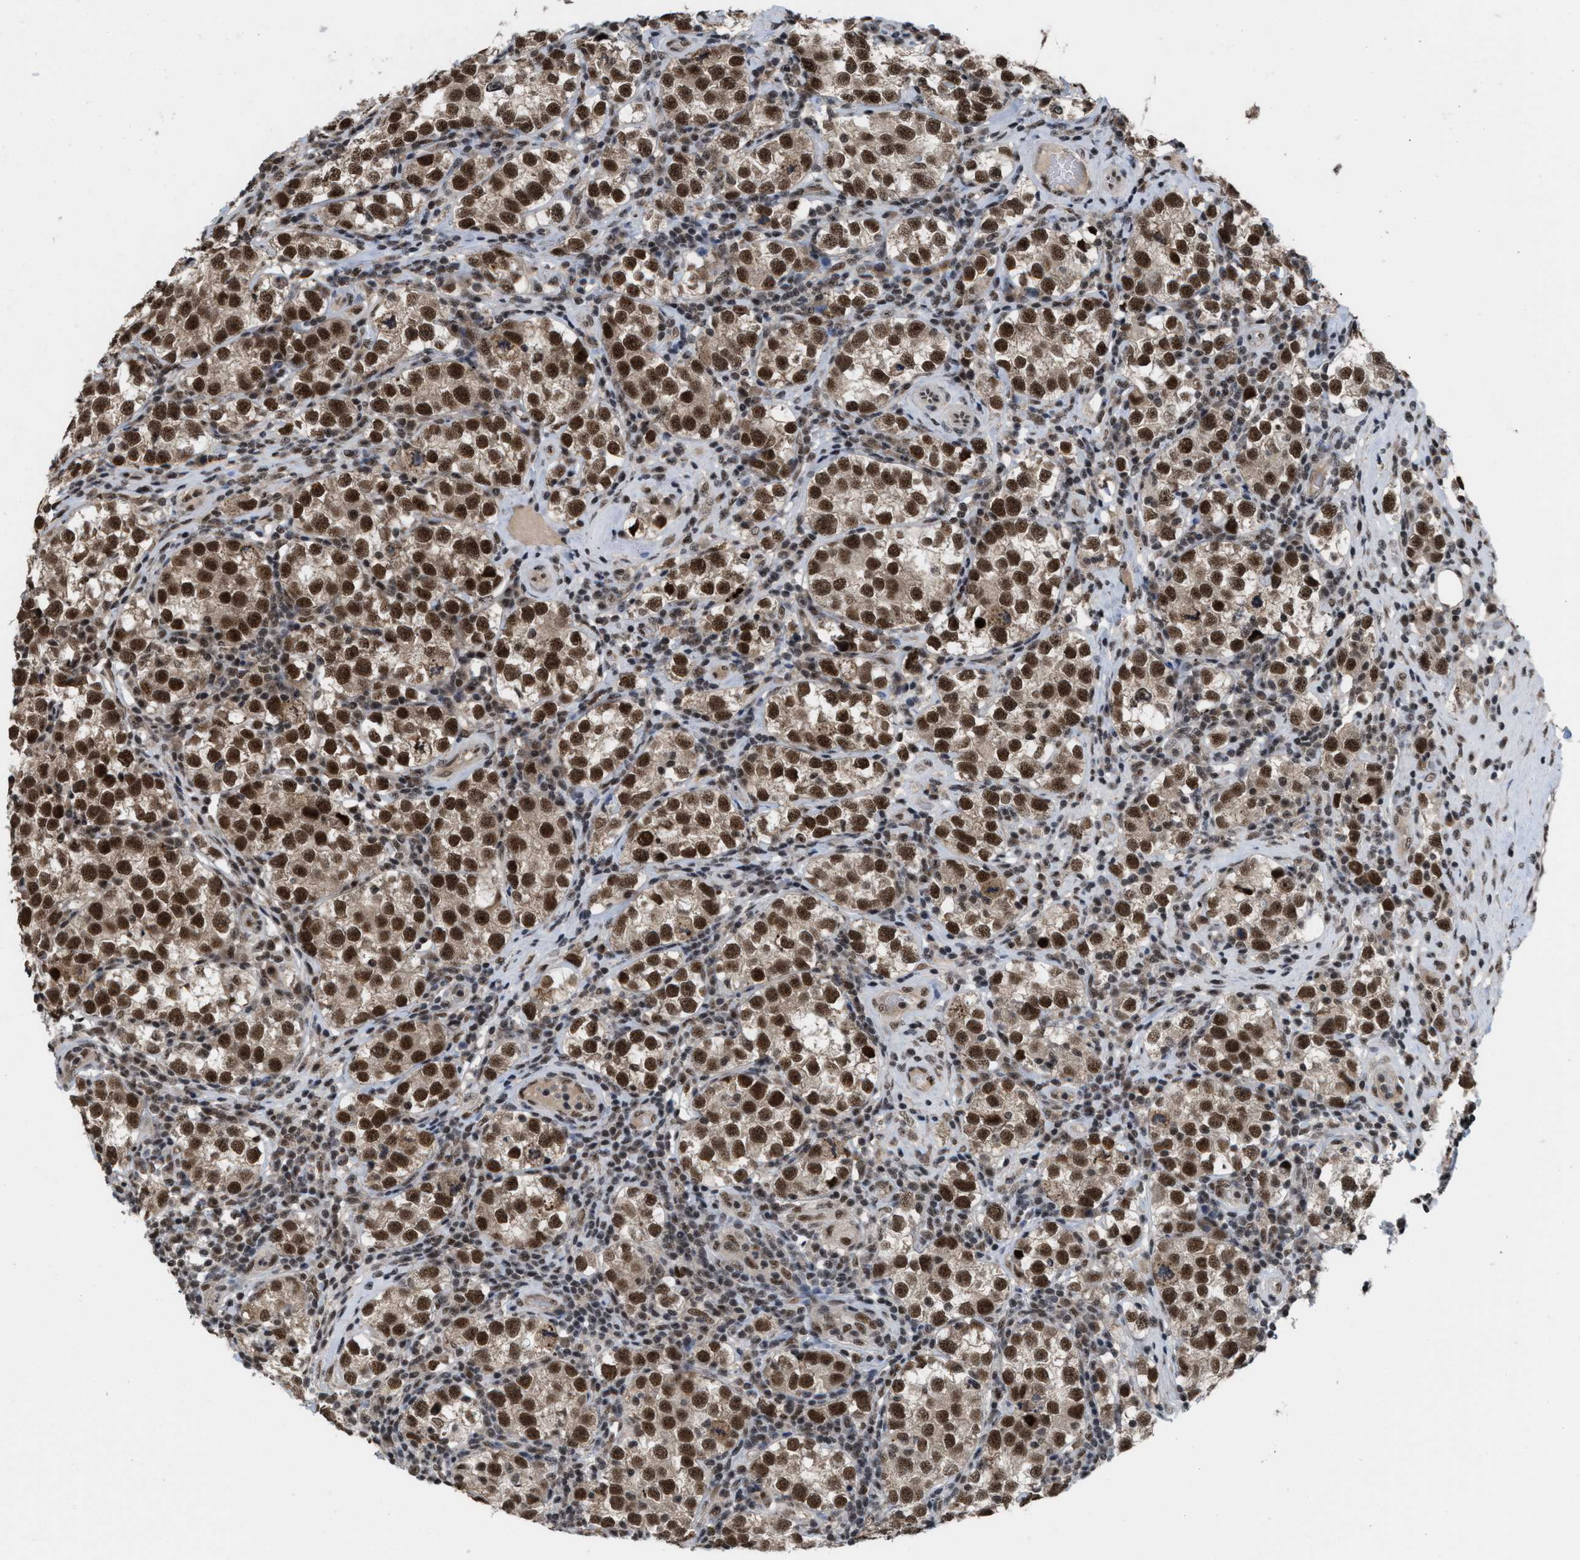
{"staining": {"intensity": "strong", "quantity": ">75%", "location": "cytoplasmic/membranous,nuclear"}, "tissue": "testis cancer", "cell_type": "Tumor cells", "image_type": "cancer", "snomed": [{"axis": "morphology", "description": "Normal tissue, NOS"}, {"axis": "morphology", "description": "Seminoma, NOS"}, {"axis": "topography", "description": "Testis"}], "caption": "Strong cytoplasmic/membranous and nuclear staining is present in approximately >75% of tumor cells in testis seminoma.", "gene": "PRPF4", "patient": {"sex": "male", "age": 43}}